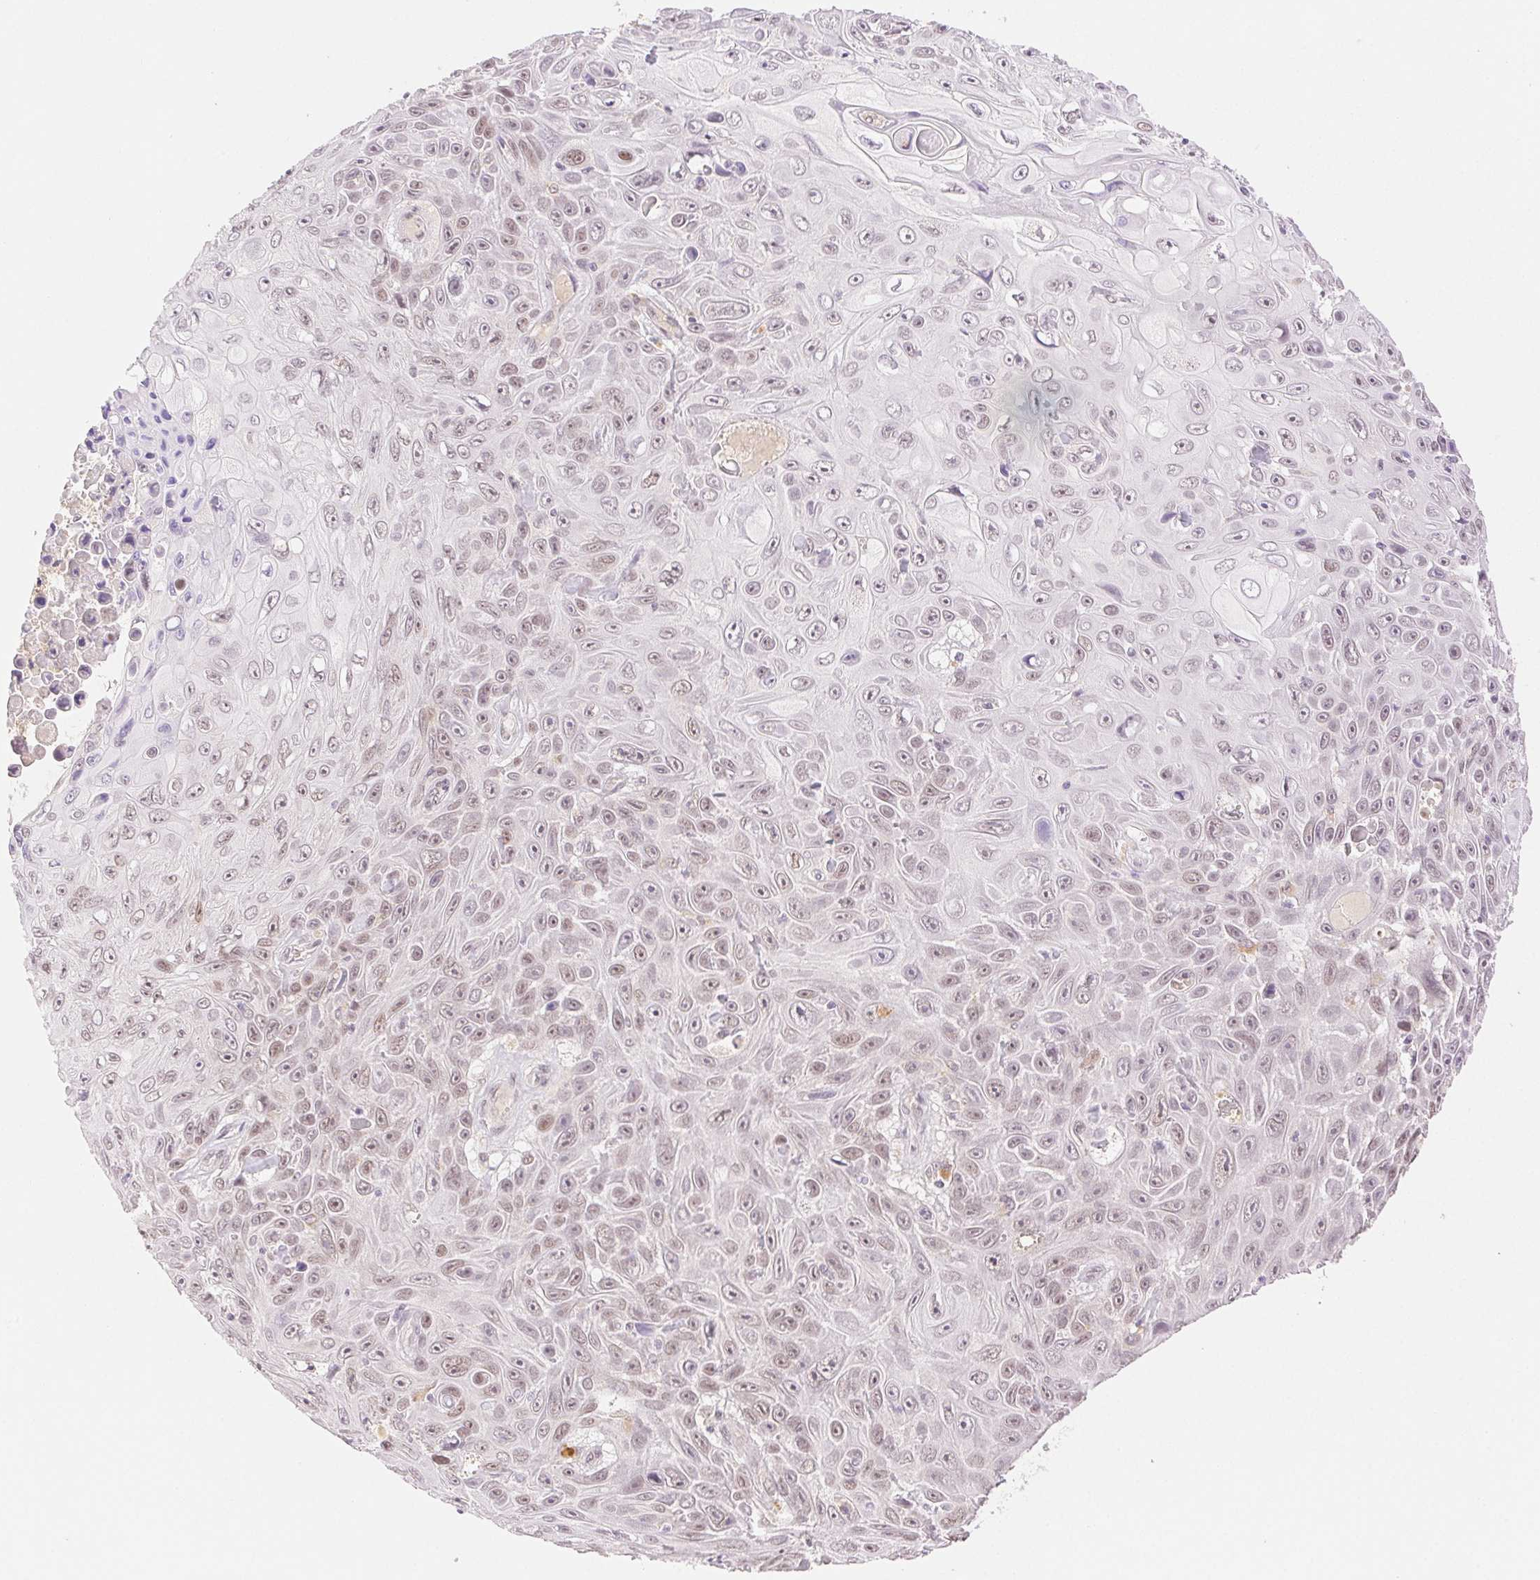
{"staining": {"intensity": "moderate", "quantity": "<25%", "location": "nuclear"}, "tissue": "skin cancer", "cell_type": "Tumor cells", "image_type": "cancer", "snomed": [{"axis": "morphology", "description": "Squamous cell carcinoma, NOS"}, {"axis": "topography", "description": "Skin"}], "caption": "Squamous cell carcinoma (skin) stained with IHC reveals moderate nuclear positivity in approximately <25% of tumor cells. The protein is stained brown, and the nuclei are stained in blue (DAB (3,3'-diaminobenzidine) IHC with brightfield microscopy, high magnification).", "gene": "H2AZ2", "patient": {"sex": "male", "age": 82}}